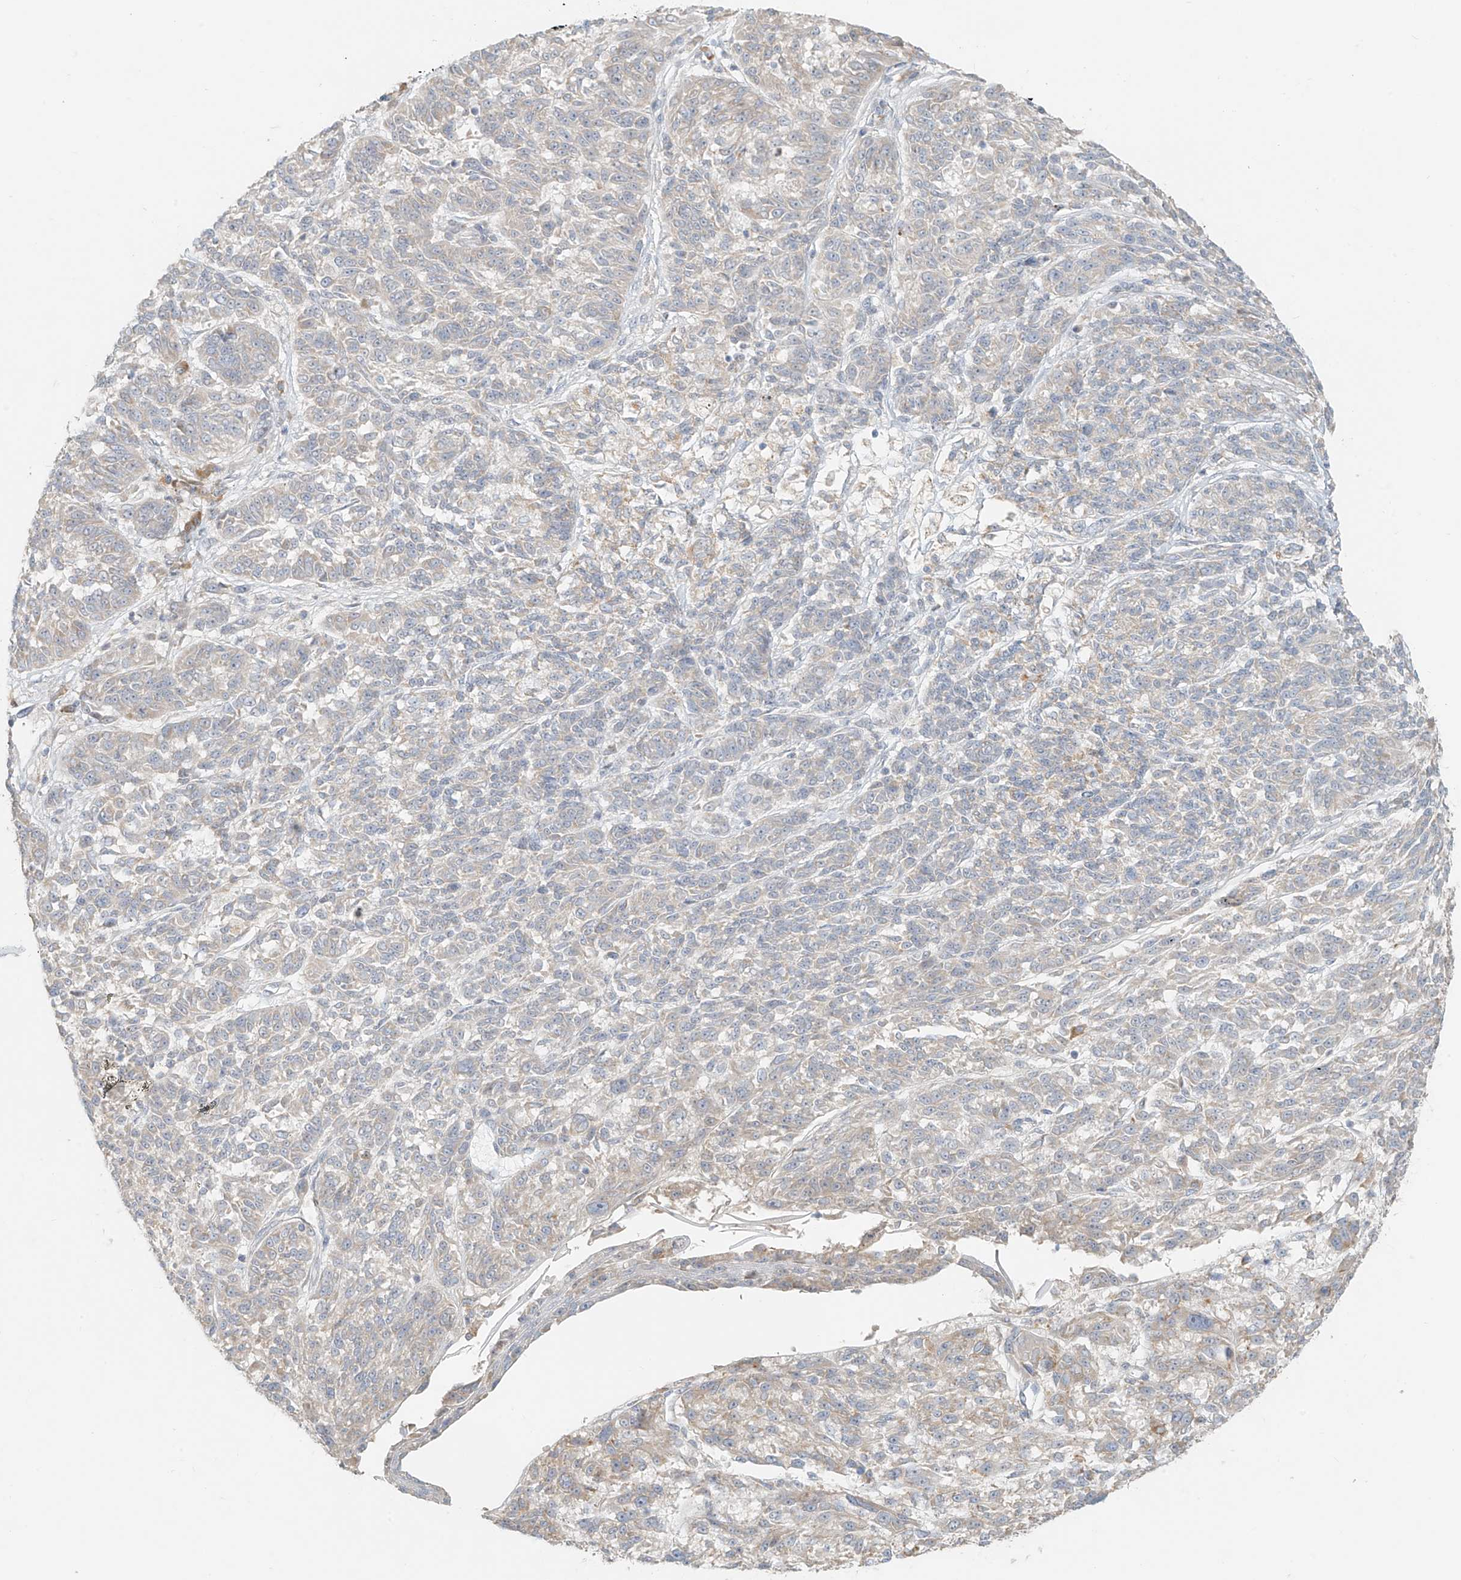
{"staining": {"intensity": "weak", "quantity": "<25%", "location": "cytoplasmic/membranous"}, "tissue": "melanoma", "cell_type": "Tumor cells", "image_type": "cancer", "snomed": [{"axis": "morphology", "description": "Malignant melanoma, NOS"}, {"axis": "topography", "description": "Skin"}], "caption": "This is a histopathology image of immunohistochemistry (IHC) staining of melanoma, which shows no positivity in tumor cells.", "gene": "UST", "patient": {"sex": "male", "age": 53}}